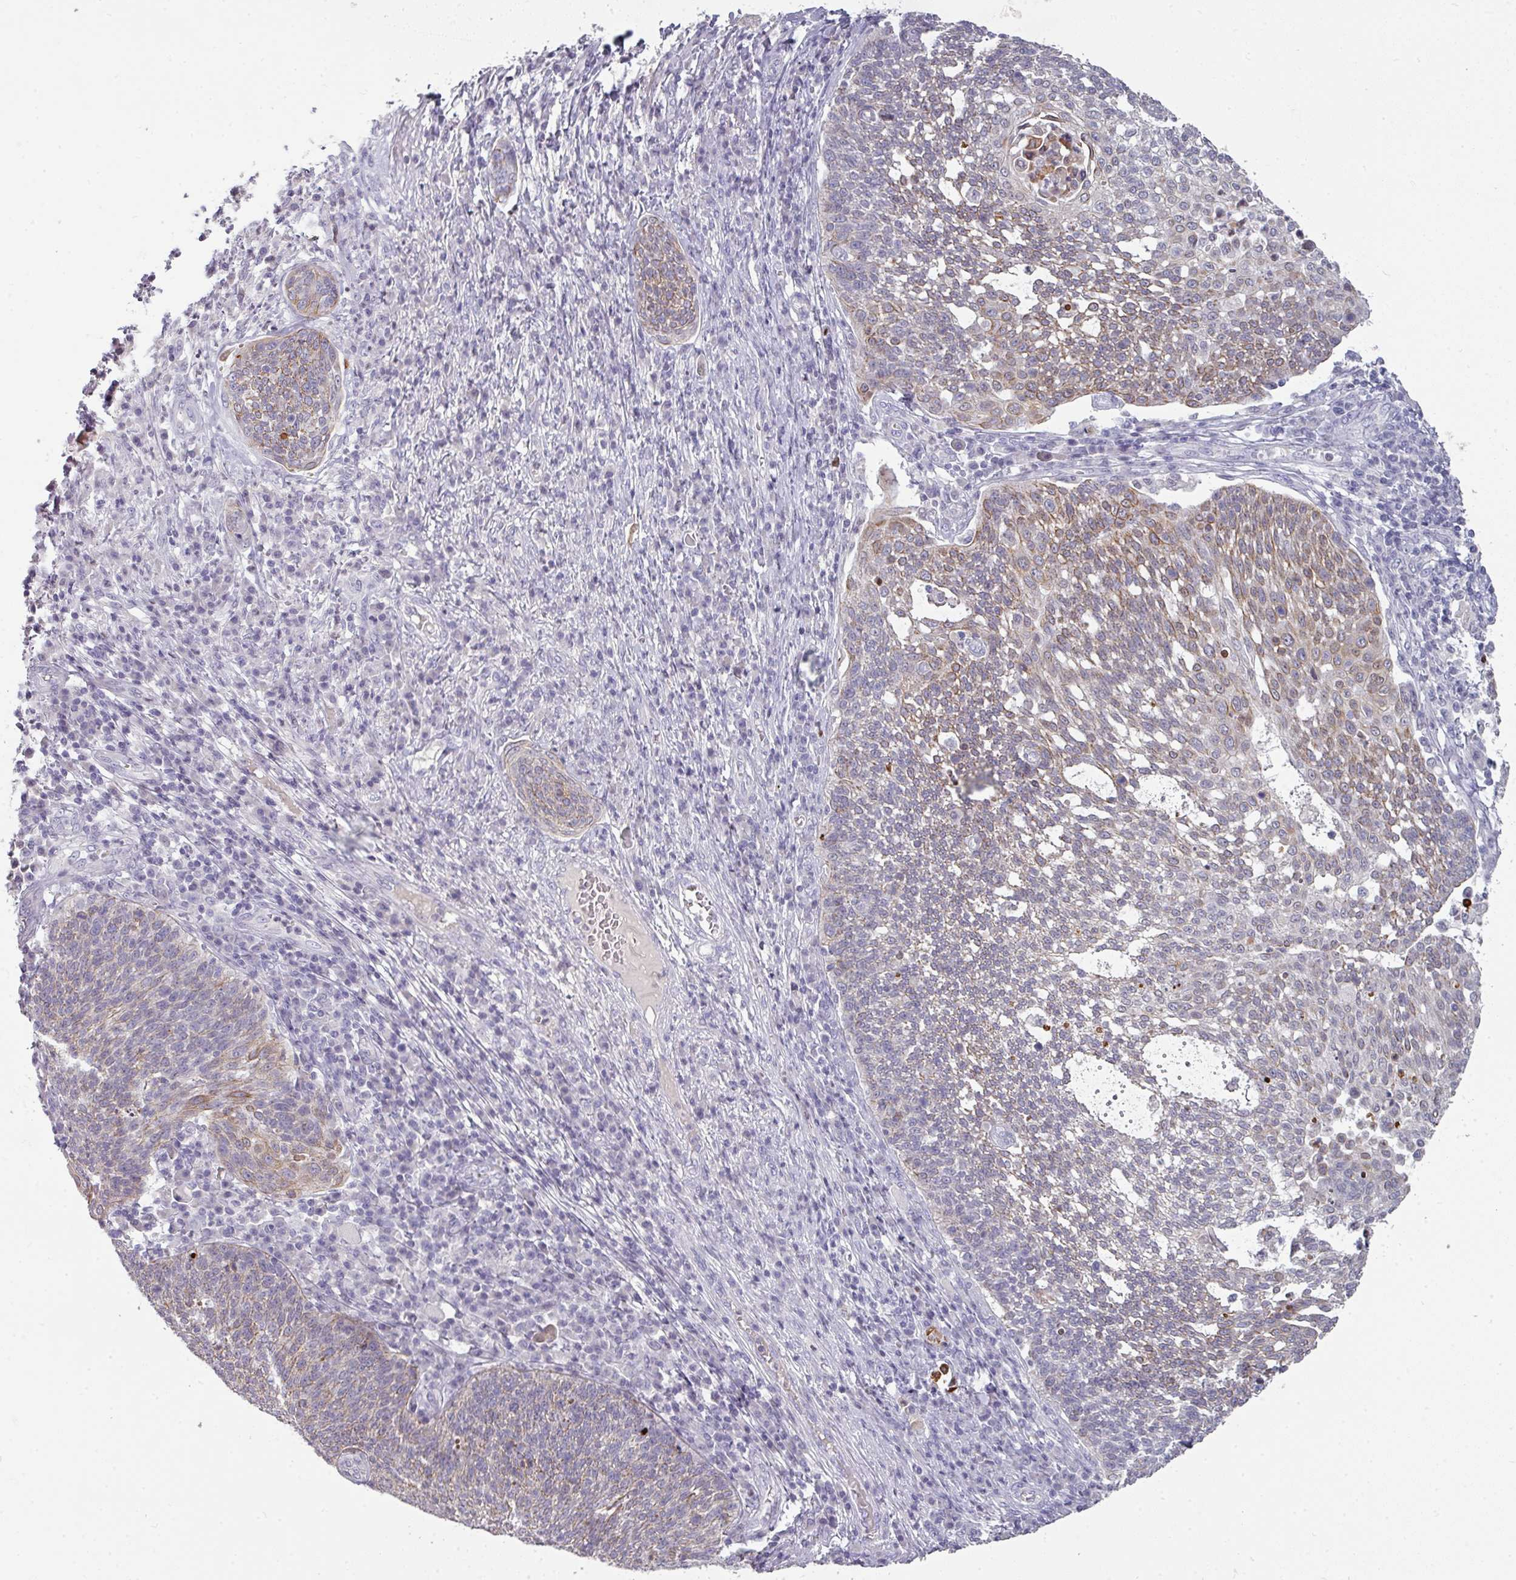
{"staining": {"intensity": "moderate", "quantity": "25%-75%", "location": "cytoplasmic/membranous"}, "tissue": "cervical cancer", "cell_type": "Tumor cells", "image_type": "cancer", "snomed": [{"axis": "morphology", "description": "Squamous cell carcinoma, NOS"}, {"axis": "topography", "description": "Cervix"}], "caption": "The micrograph displays staining of cervical cancer, revealing moderate cytoplasmic/membranous protein expression (brown color) within tumor cells.", "gene": "GTF2H3", "patient": {"sex": "female", "age": 34}}